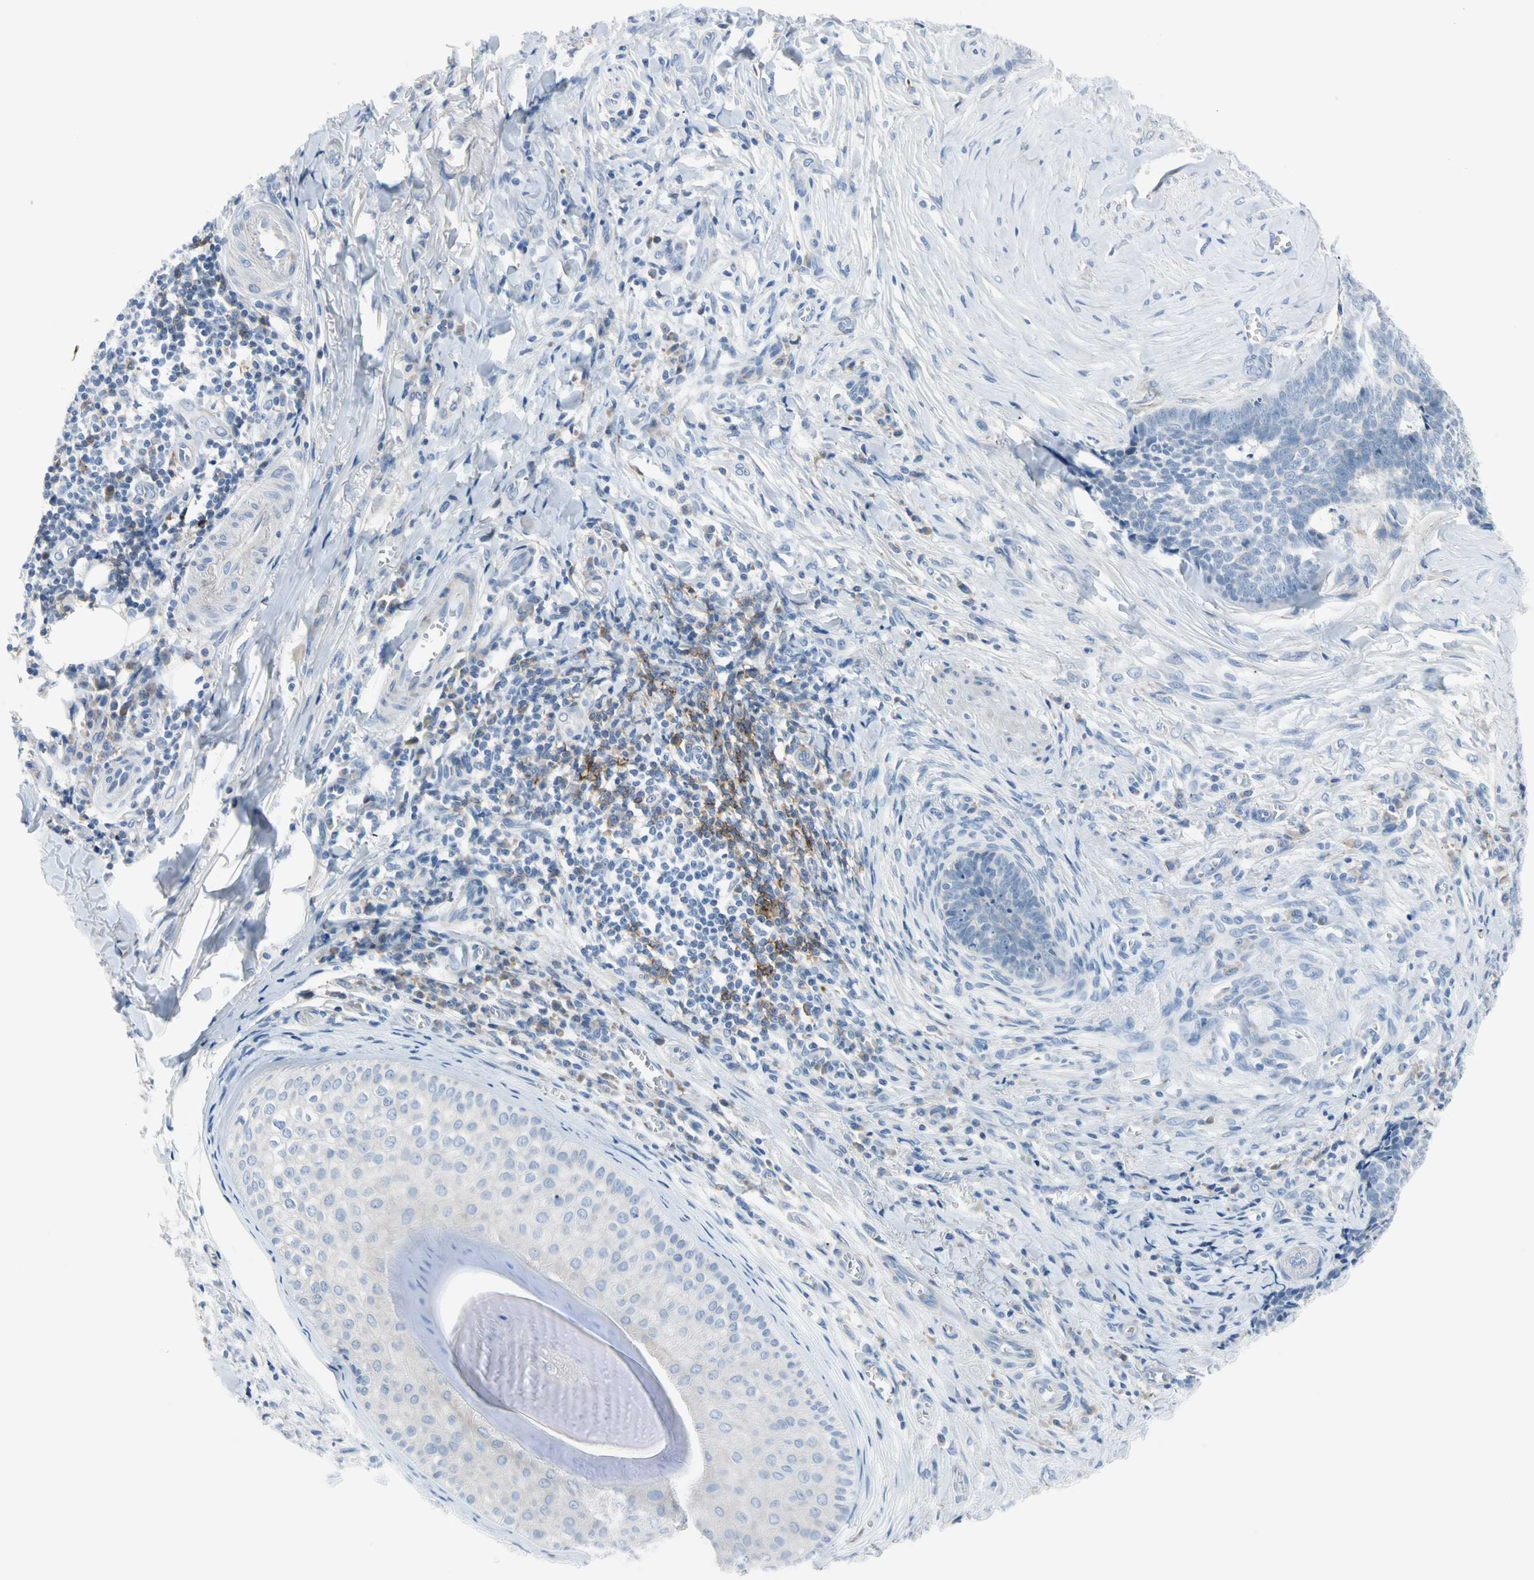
{"staining": {"intensity": "negative", "quantity": "none", "location": "none"}, "tissue": "skin cancer", "cell_type": "Tumor cells", "image_type": "cancer", "snomed": [{"axis": "morphology", "description": "Basal cell carcinoma"}, {"axis": "topography", "description": "Skin"}], "caption": "DAB immunohistochemical staining of basal cell carcinoma (skin) shows no significant positivity in tumor cells.", "gene": "FCER2", "patient": {"sex": "male", "age": 84}}